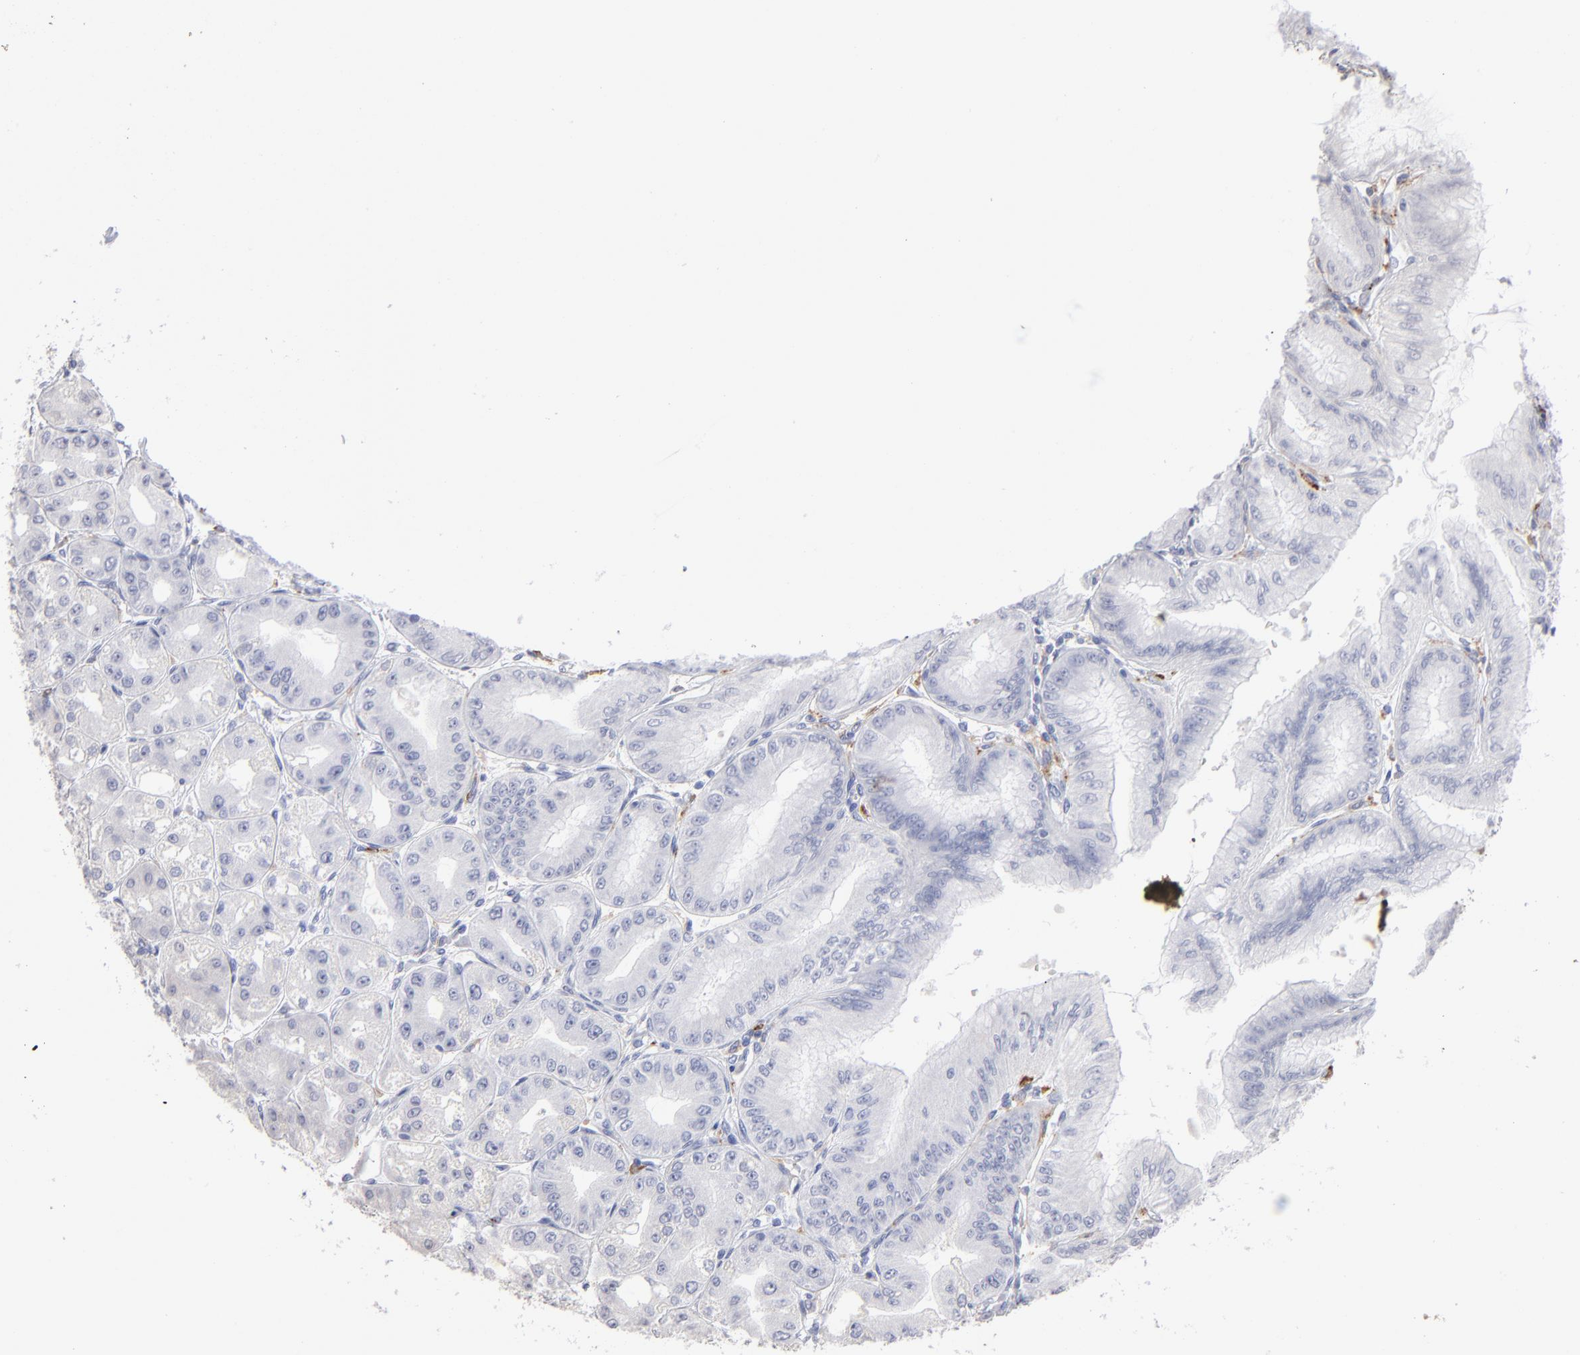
{"staining": {"intensity": "negative", "quantity": "none", "location": "none"}, "tissue": "stomach", "cell_type": "Glandular cells", "image_type": "normal", "snomed": [{"axis": "morphology", "description": "Normal tissue, NOS"}, {"axis": "topography", "description": "Stomach, lower"}], "caption": "This is an immunohistochemistry (IHC) micrograph of benign stomach. There is no staining in glandular cells.", "gene": "CD180", "patient": {"sex": "male", "age": 71}}